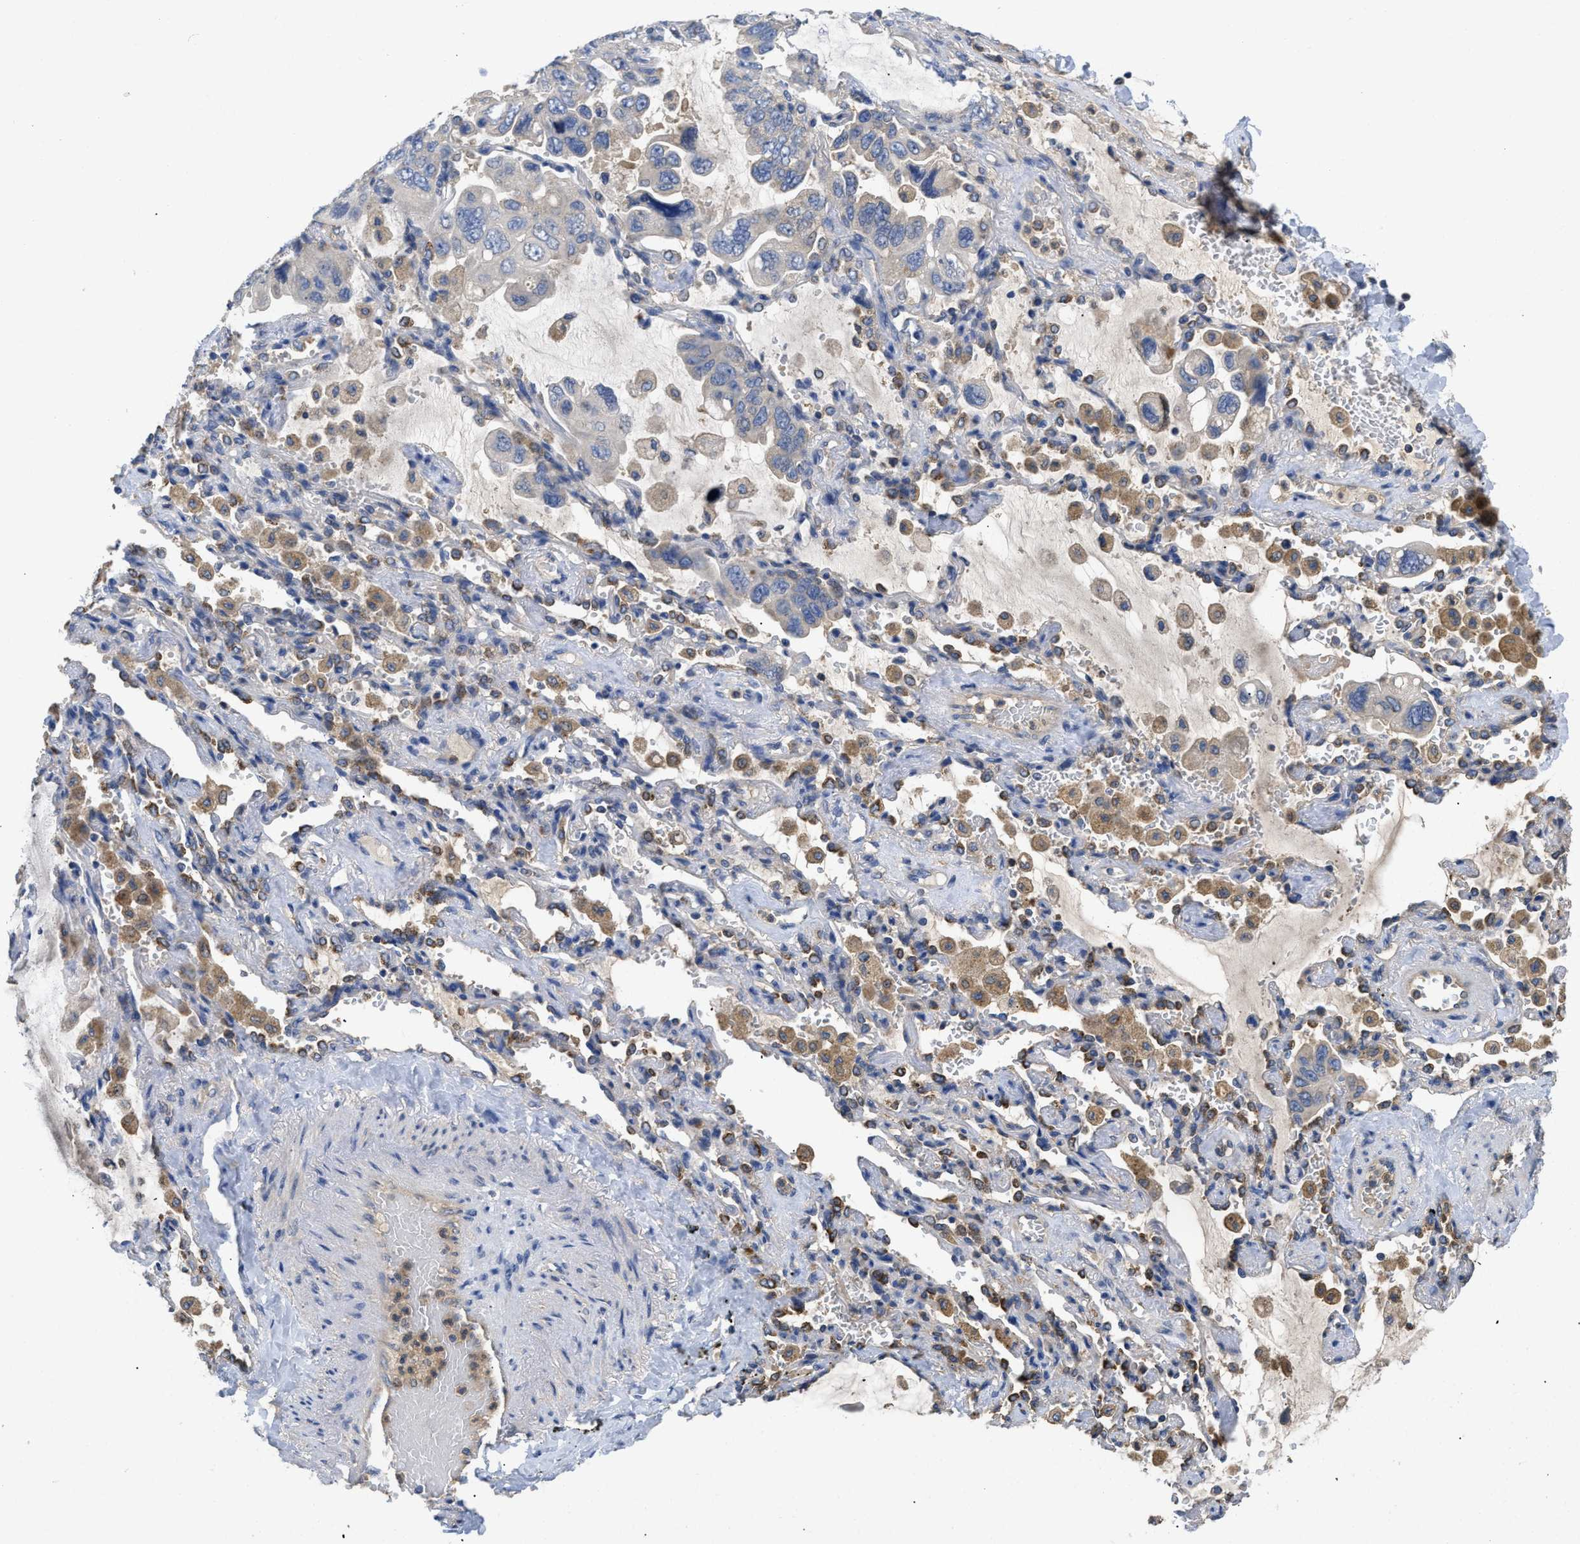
{"staining": {"intensity": "weak", "quantity": "<25%", "location": "cytoplasmic/membranous"}, "tissue": "lung cancer", "cell_type": "Tumor cells", "image_type": "cancer", "snomed": [{"axis": "morphology", "description": "Squamous cell carcinoma, NOS"}, {"axis": "topography", "description": "Lung"}], "caption": "Immunohistochemistry image of neoplastic tissue: lung cancer (squamous cell carcinoma) stained with DAB exhibits no significant protein positivity in tumor cells.", "gene": "RNF216", "patient": {"sex": "female", "age": 73}}